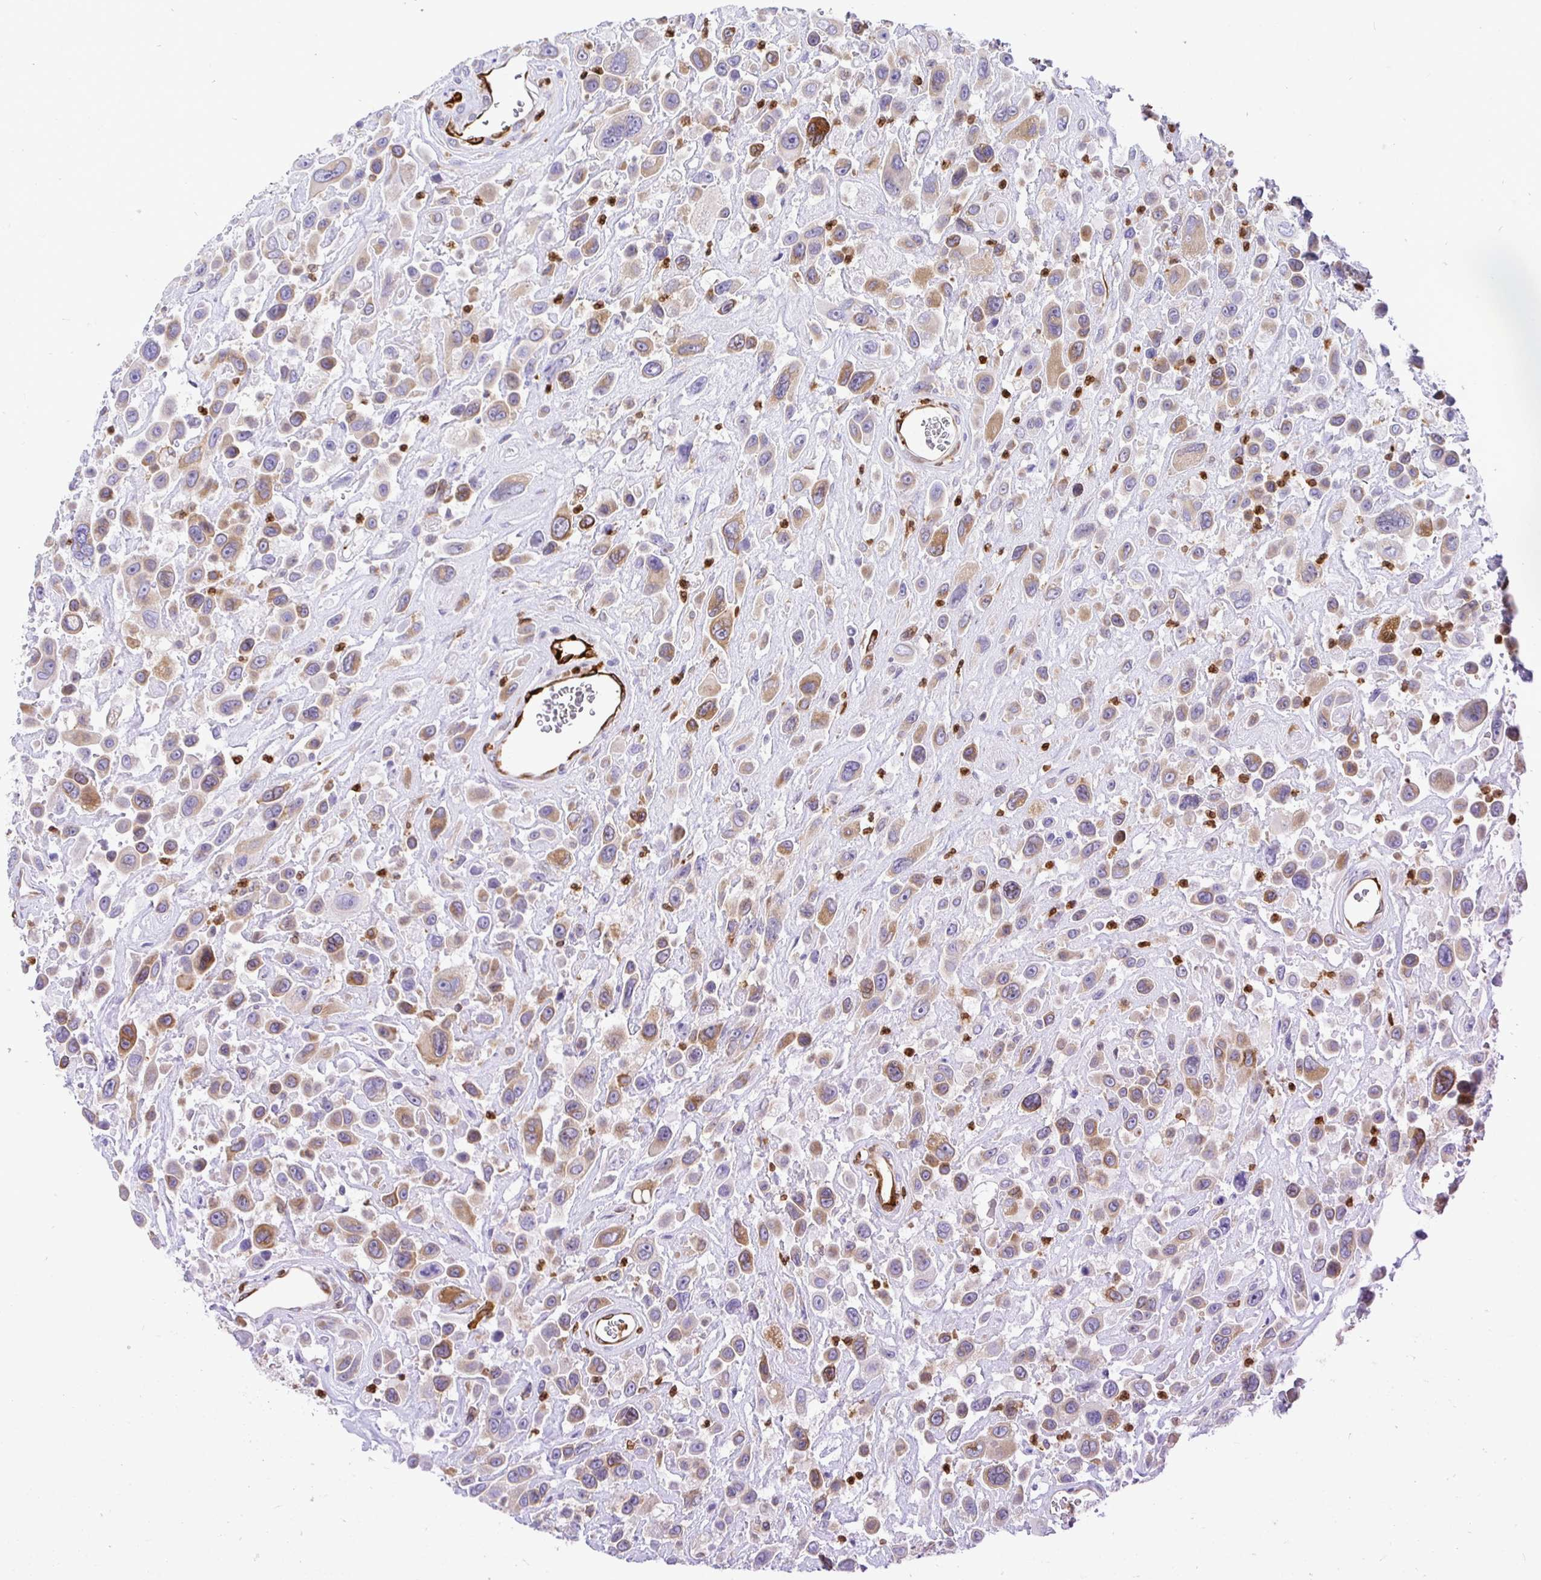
{"staining": {"intensity": "moderate", "quantity": ">75%", "location": "cytoplasmic/membranous"}, "tissue": "urothelial cancer", "cell_type": "Tumor cells", "image_type": "cancer", "snomed": [{"axis": "morphology", "description": "Urothelial carcinoma, High grade"}, {"axis": "topography", "description": "Urinary bladder"}], "caption": "The histopathology image displays staining of urothelial cancer, revealing moderate cytoplasmic/membranous protein staining (brown color) within tumor cells. The staining was performed using DAB (3,3'-diaminobenzidine), with brown indicating positive protein expression. Nuclei are stained blue with hematoxylin.", "gene": "TP53I11", "patient": {"sex": "male", "age": 53}}